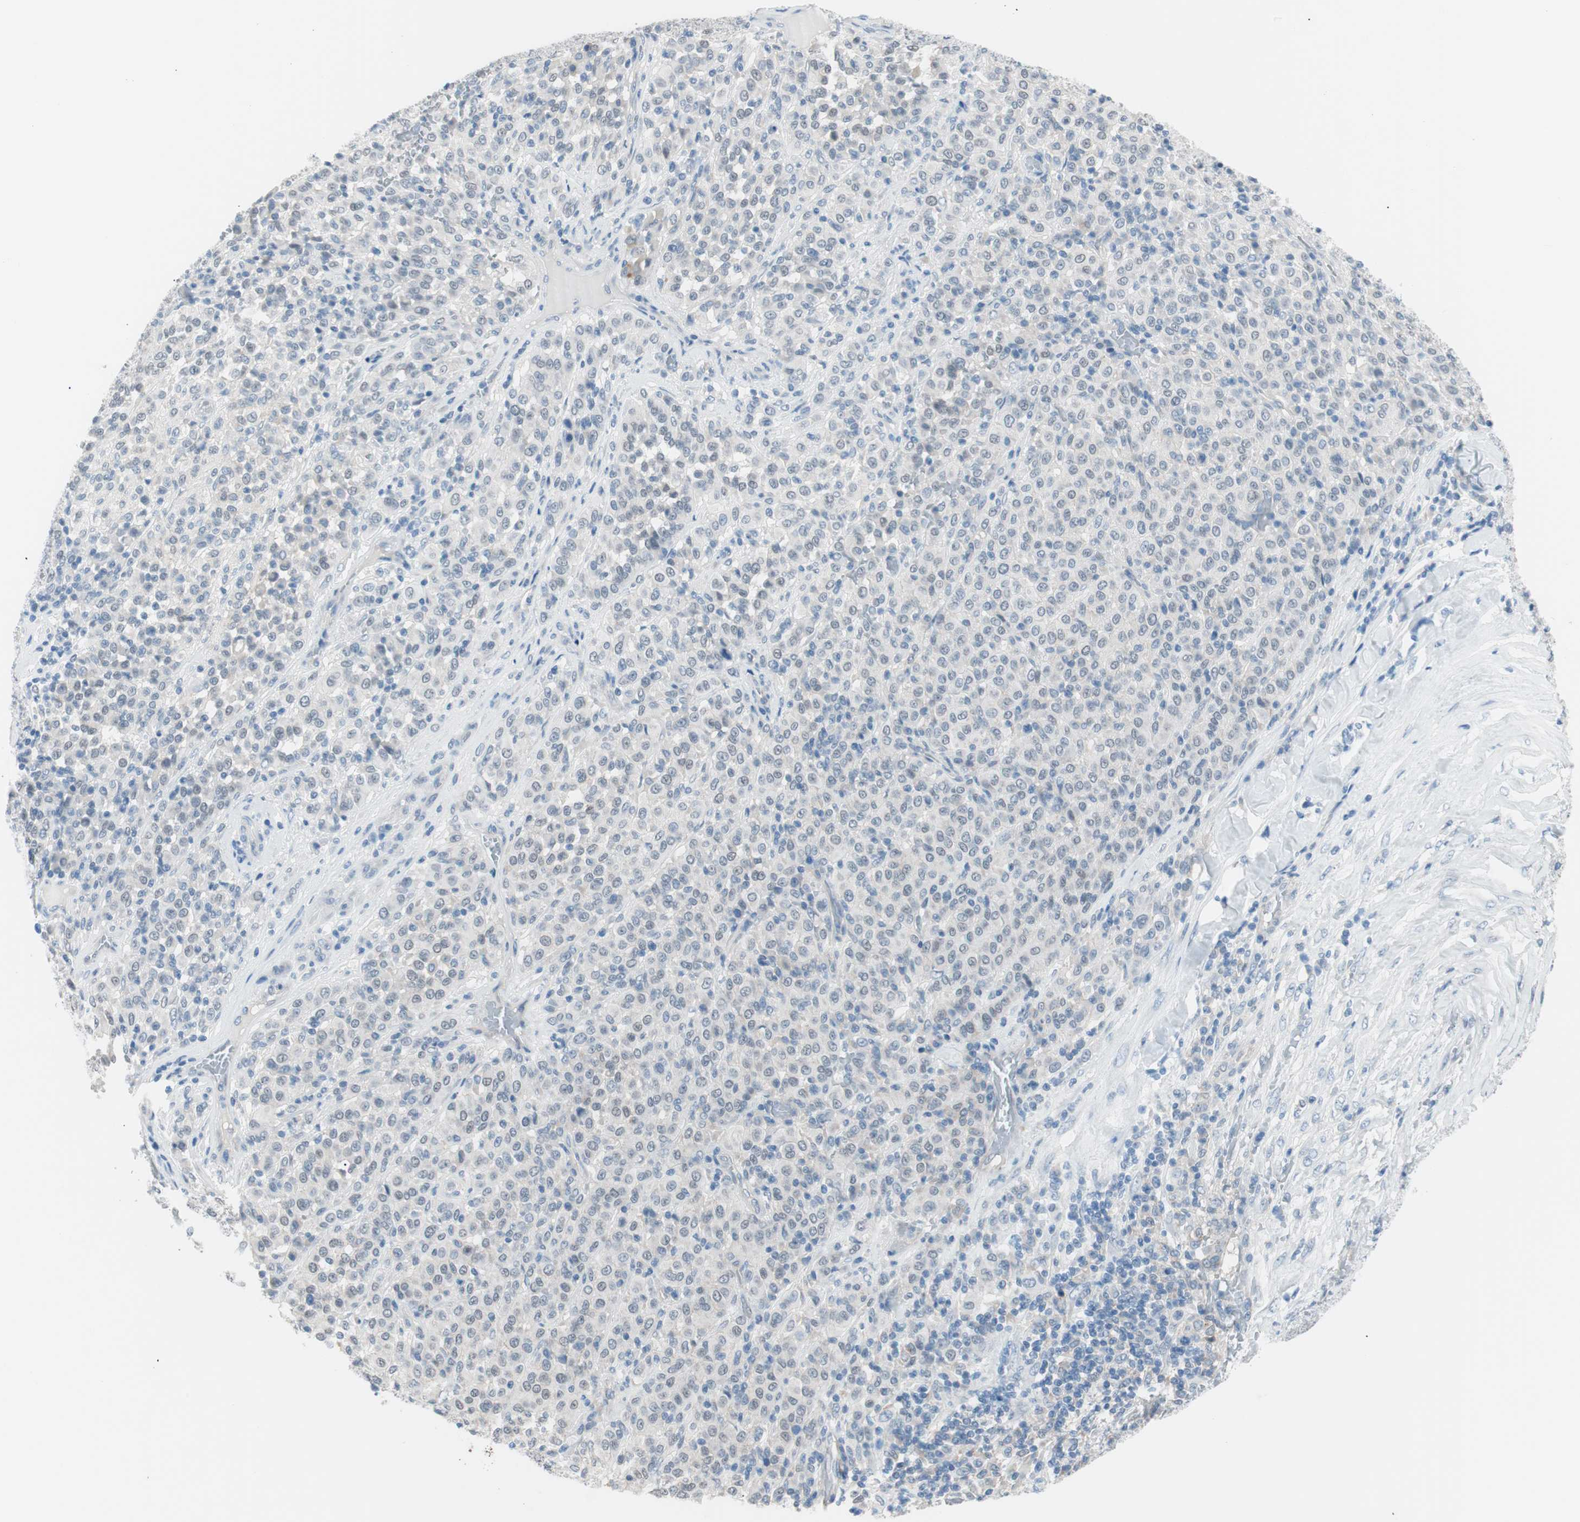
{"staining": {"intensity": "negative", "quantity": "none", "location": "none"}, "tissue": "melanoma", "cell_type": "Tumor cells", "image_type": "cancer", "snomed": [{"axis": "morphology", "description": "Malignant melanoma, Metastatic site"}, {"axis": "topography", "description": "Pancreas"}], "caption": "Immunohistochemistry (IHC) photomicrograph of human malignant melanoma (metastatic site) stained for a protein (brown), which demonstrates no staining in tumor cells. (Brightfield microscopy of DAB immunohistochemistry (IHC) at high magnification).", "gene": "VIL1", "patient": {"sex": "female", "age": 30}}